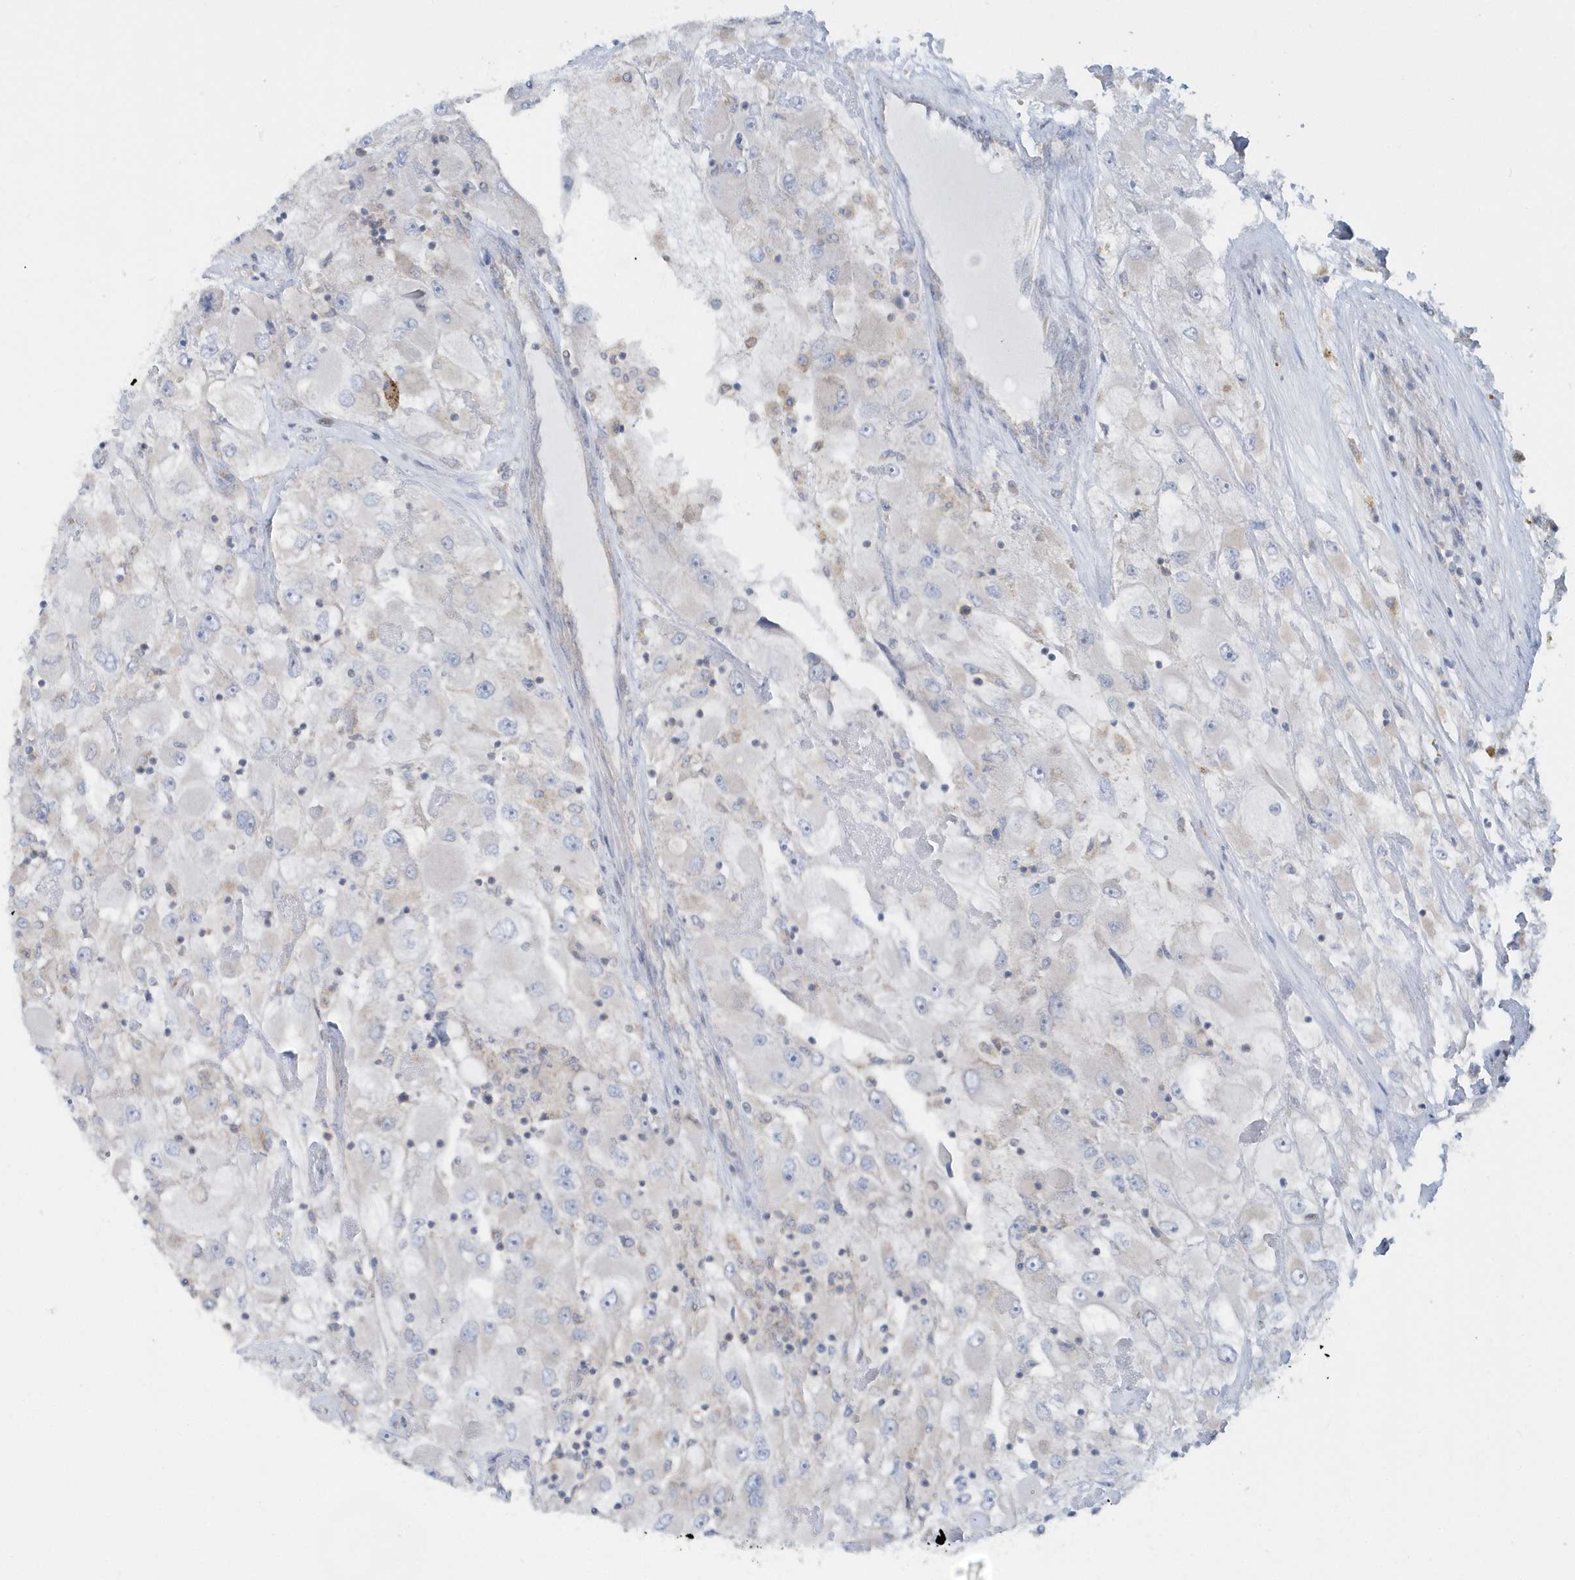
{"staining": {"intensity": "negative", "quantity": "none", "location": "none"}, "tissue": "renal cancer", "cell_type": "Tumor cells", "image_type": "cancer", "snomed": [{"axis": "morphology", "description": "Adenocarcinoma, NOS"}, {"axis": "topography", "description": "Kidney"}], "caption": "There is no significant expression in tumor cells of renal cancer. Brightfield microscopy of immunohistochemistry (IHC) stained with DAB (3,3'-diaminobenzidine) (brown) and hematoxylin (blue), captured at high magnification.", "gene": "EIF3C", "patient": {"sex": "female", "age": 52}}